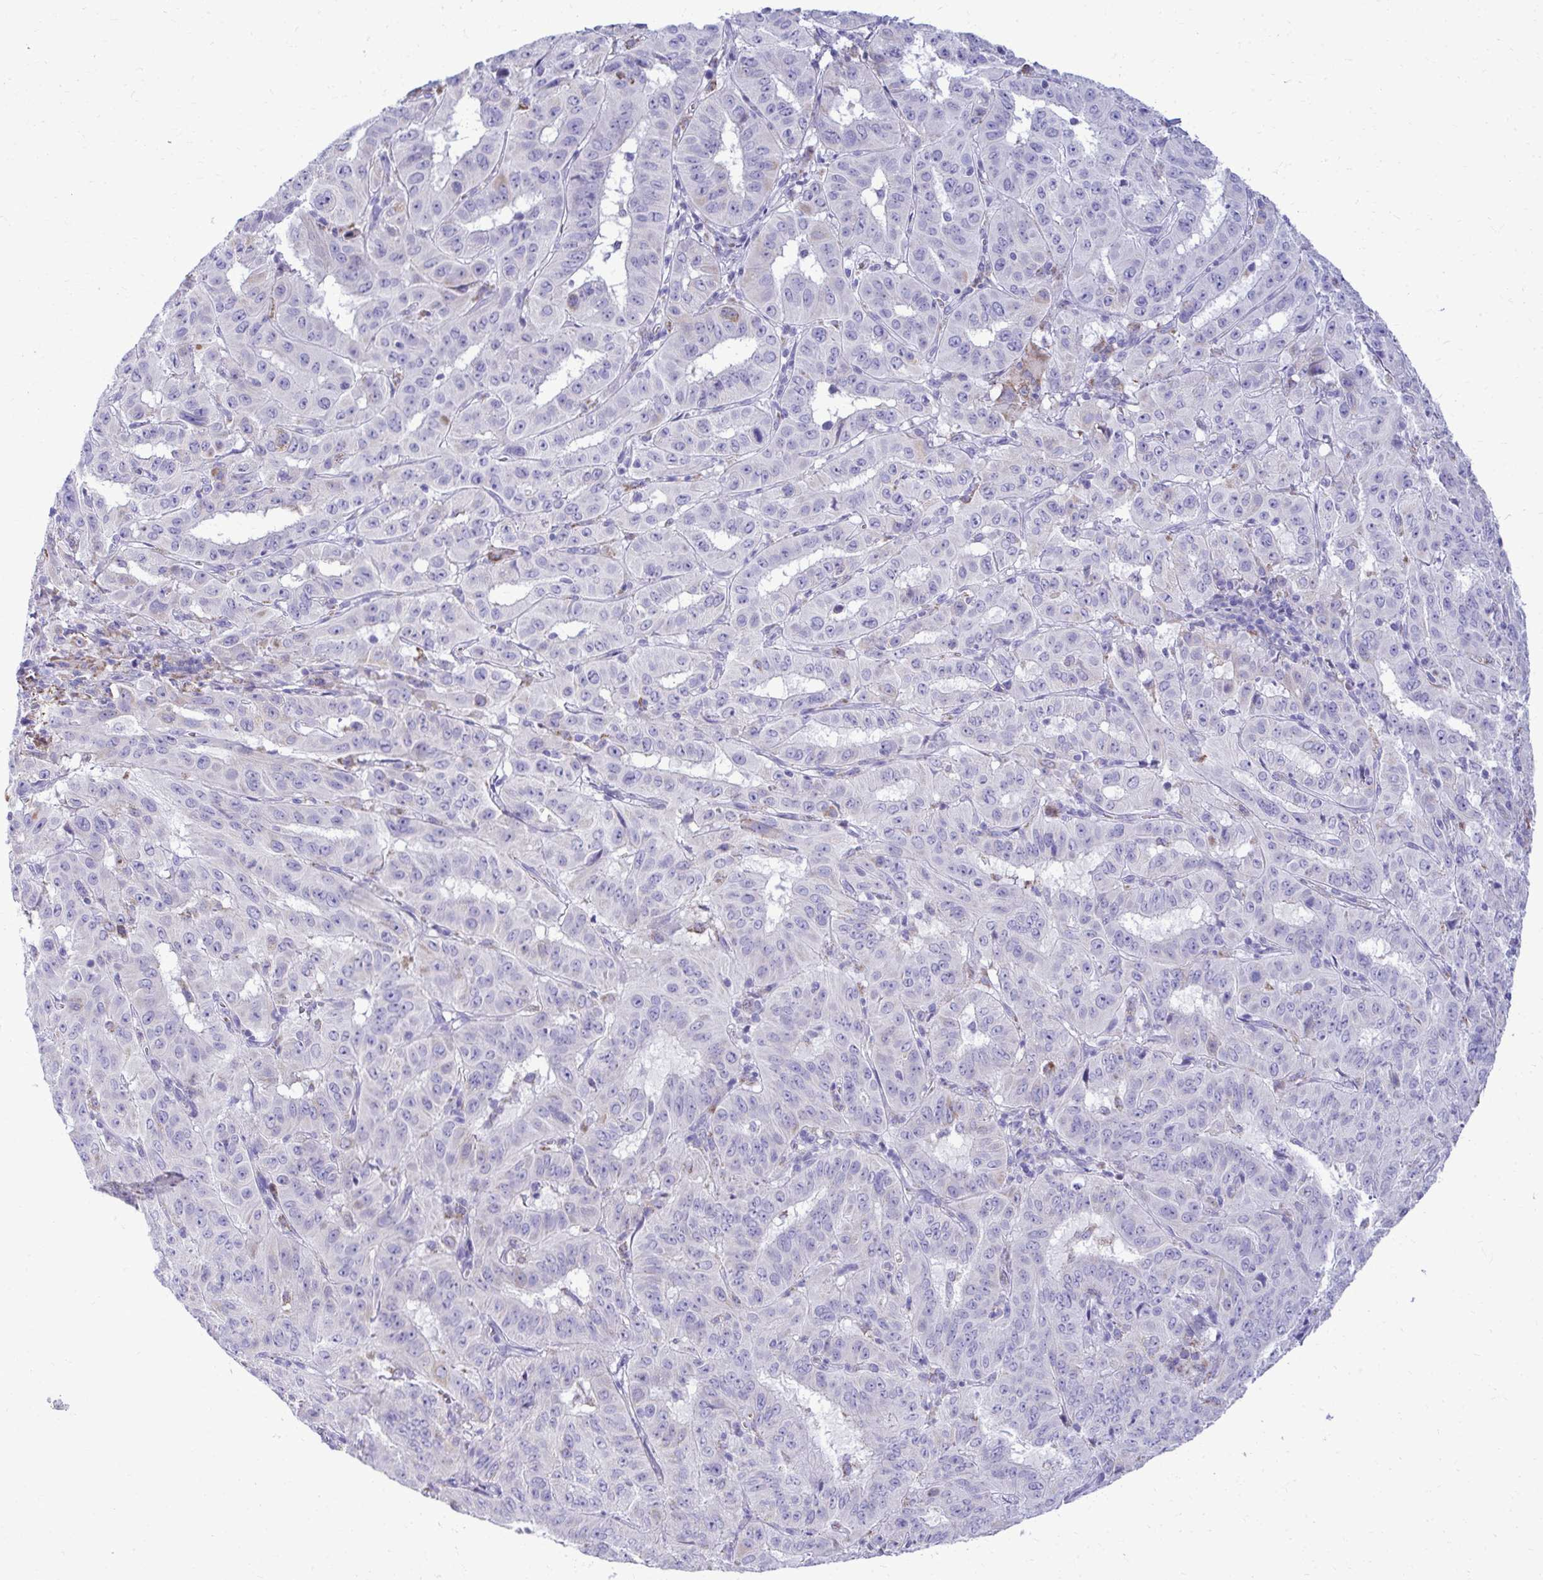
{"staining": {"intensity": "negative", "quantity": "none", "location": "none"}, "tissue": "pancreatic cancer", "cell_type": "Tumor cells", "image_type": "cancer", "snomed": [{"axis": "morphology", "description": "Adenocarcinoma, NOS"}, {"axis": "topography", "description": "Pancreas"}], "caption": "The photomicrograph reveals no staining of tumor cells in pancreatic cancer.", "gene": "AIG1", "patient": {"sex": "male", "age": 63}}